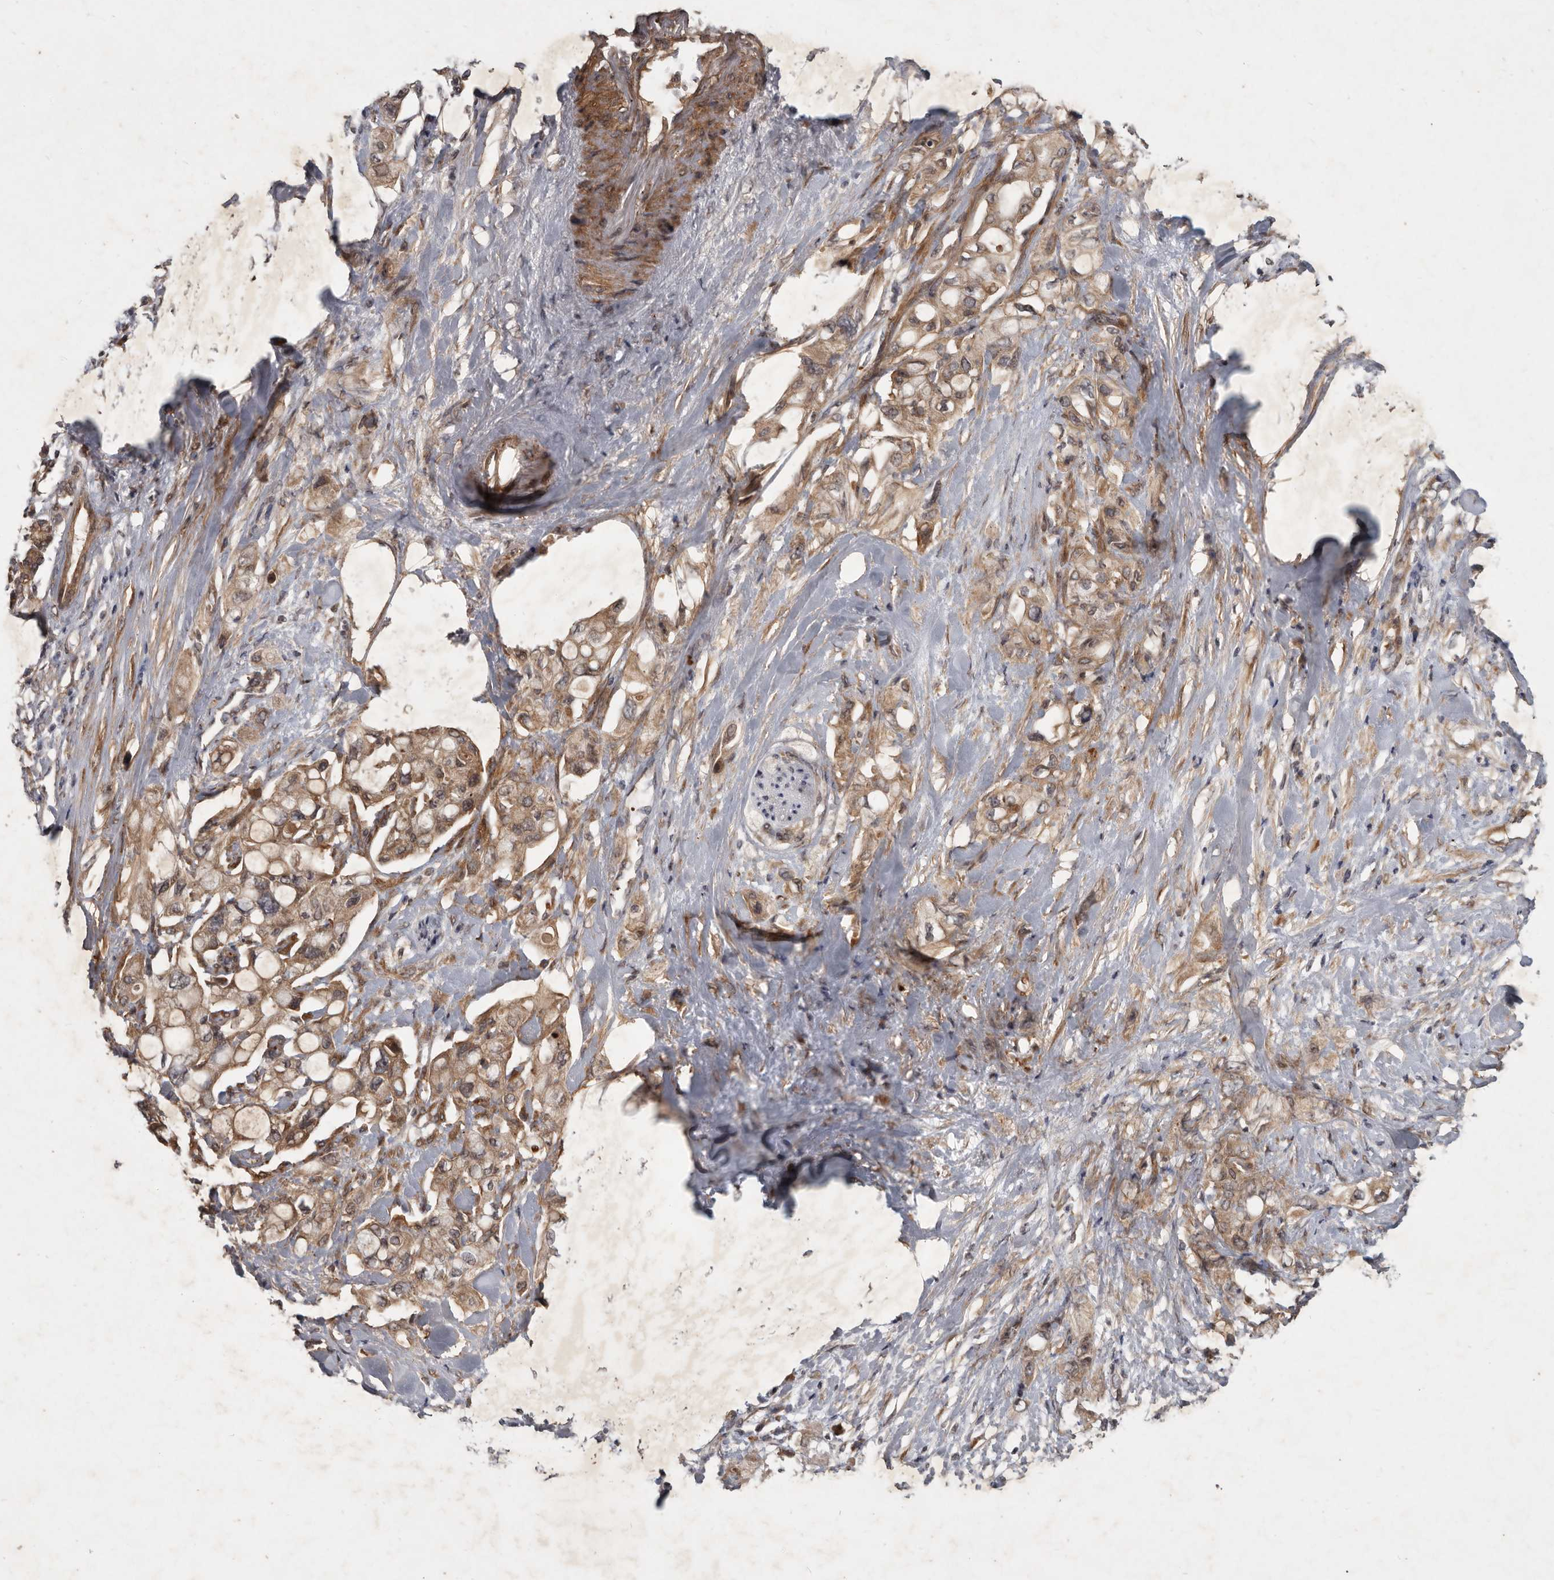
{"staining": {"intensity": "moderate", "quantity": ">75%", "location": "cytoplasmic/membranous"}, "tissue": "pancreatic cancer", "cell_type": "Tumor cells", "image_type": "cancer", "snomed": [{"axis": "morphology", "description": "Adenocarcinoma, NOS"}, {"axis": "topography", "description": "Pancreas"}], "caption": "Pancreatic cancer stained with a protein marker reveals moderate staining in tumor cells.", "gene": "DNAJC28", "patient": {"sex": "female", "age": 56}}